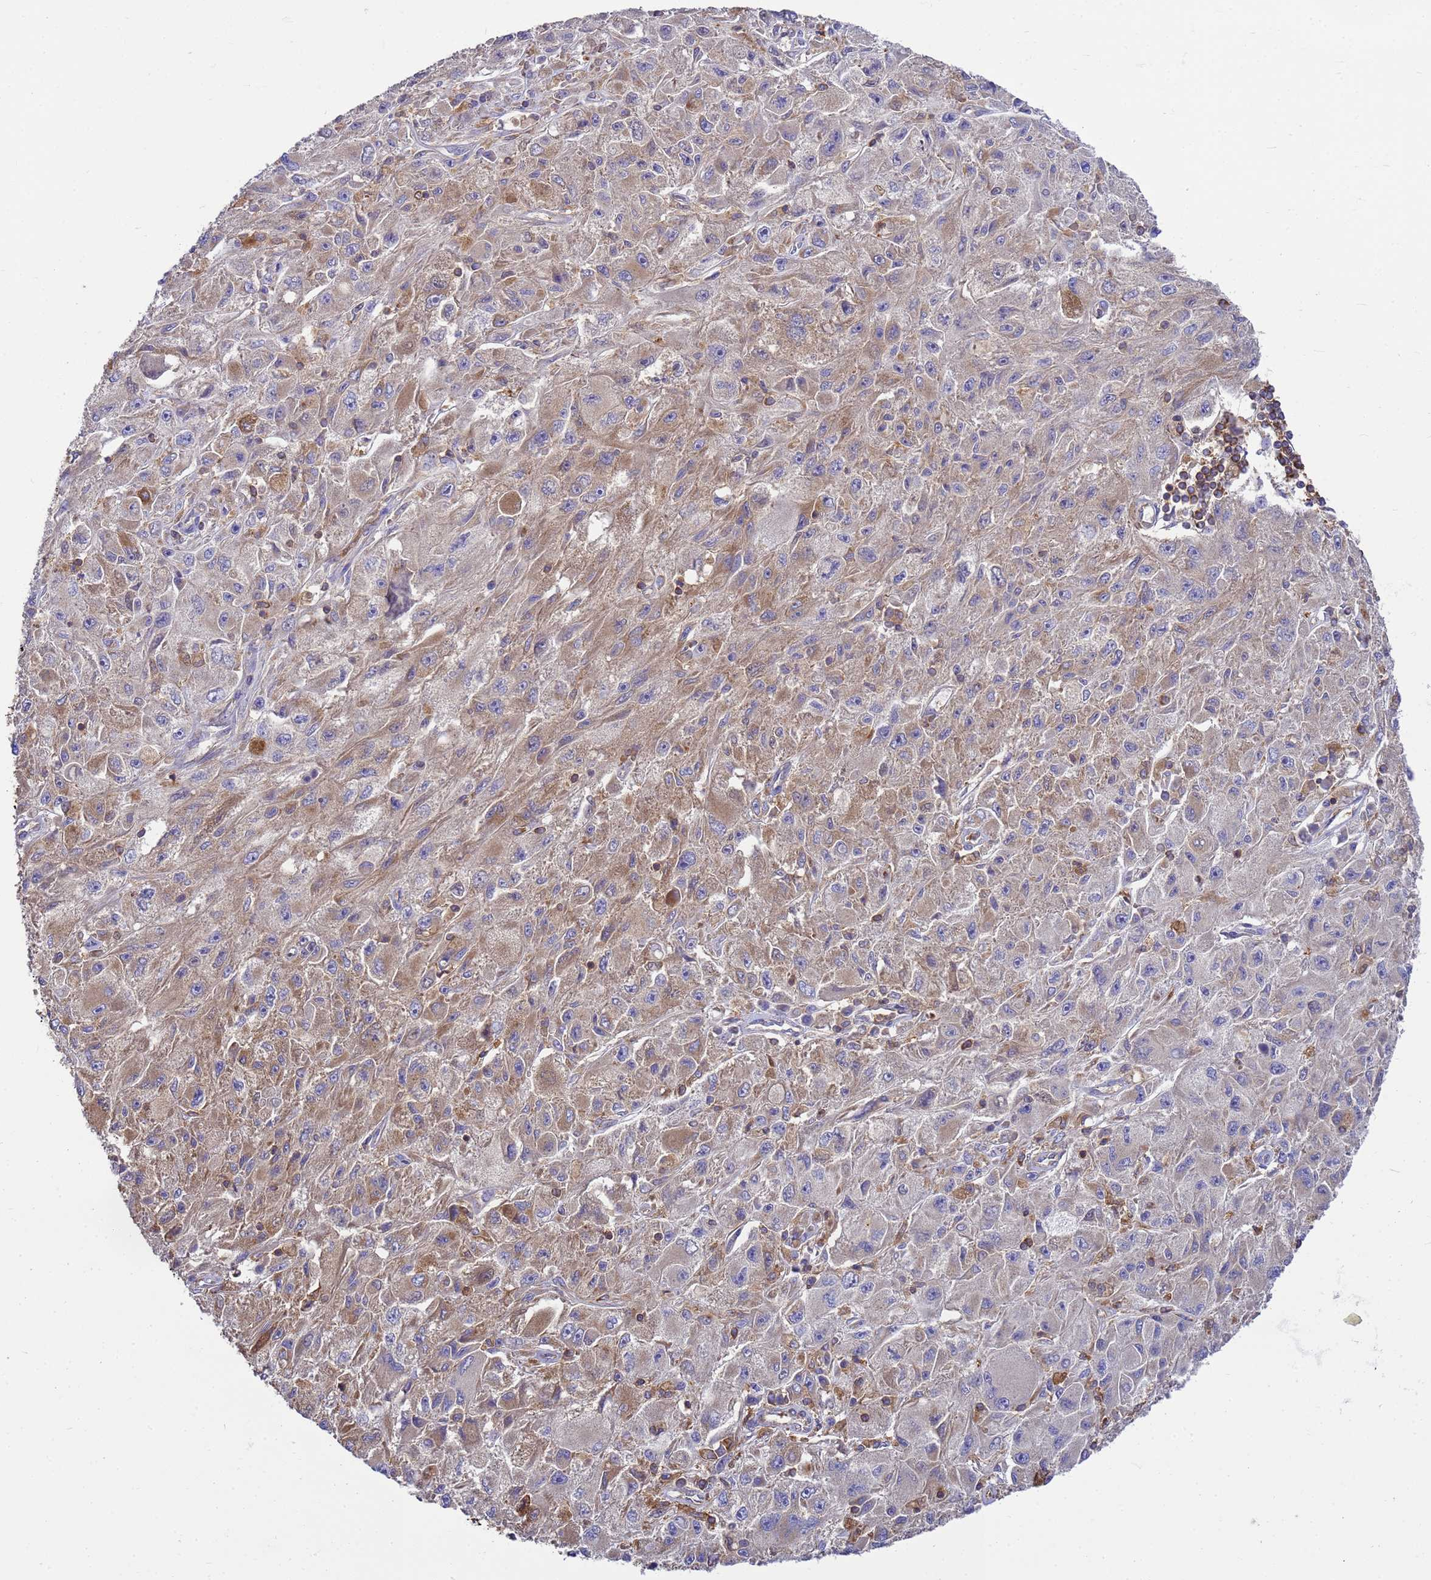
{"staining": {"intensity": "weak", "quantity": "25%-75%", "location": "cytoplasmic/membranous"}, "tissue": "melanoma", "cell_type": "Tumor cells", "image_type": "cancer", "snomed": [{"axis": "morphology", "description": "Malignant melanoma, Metastatic site"}, {"axis": "topography", "description": "Skin"}], "caption": "Weak cytoplasmic/membranous protein expression is present in approximately 25%-75% of tumor cells in melanoma.", "gene": "ZNF235", "patient": {"sex": "male", "age": 53}}